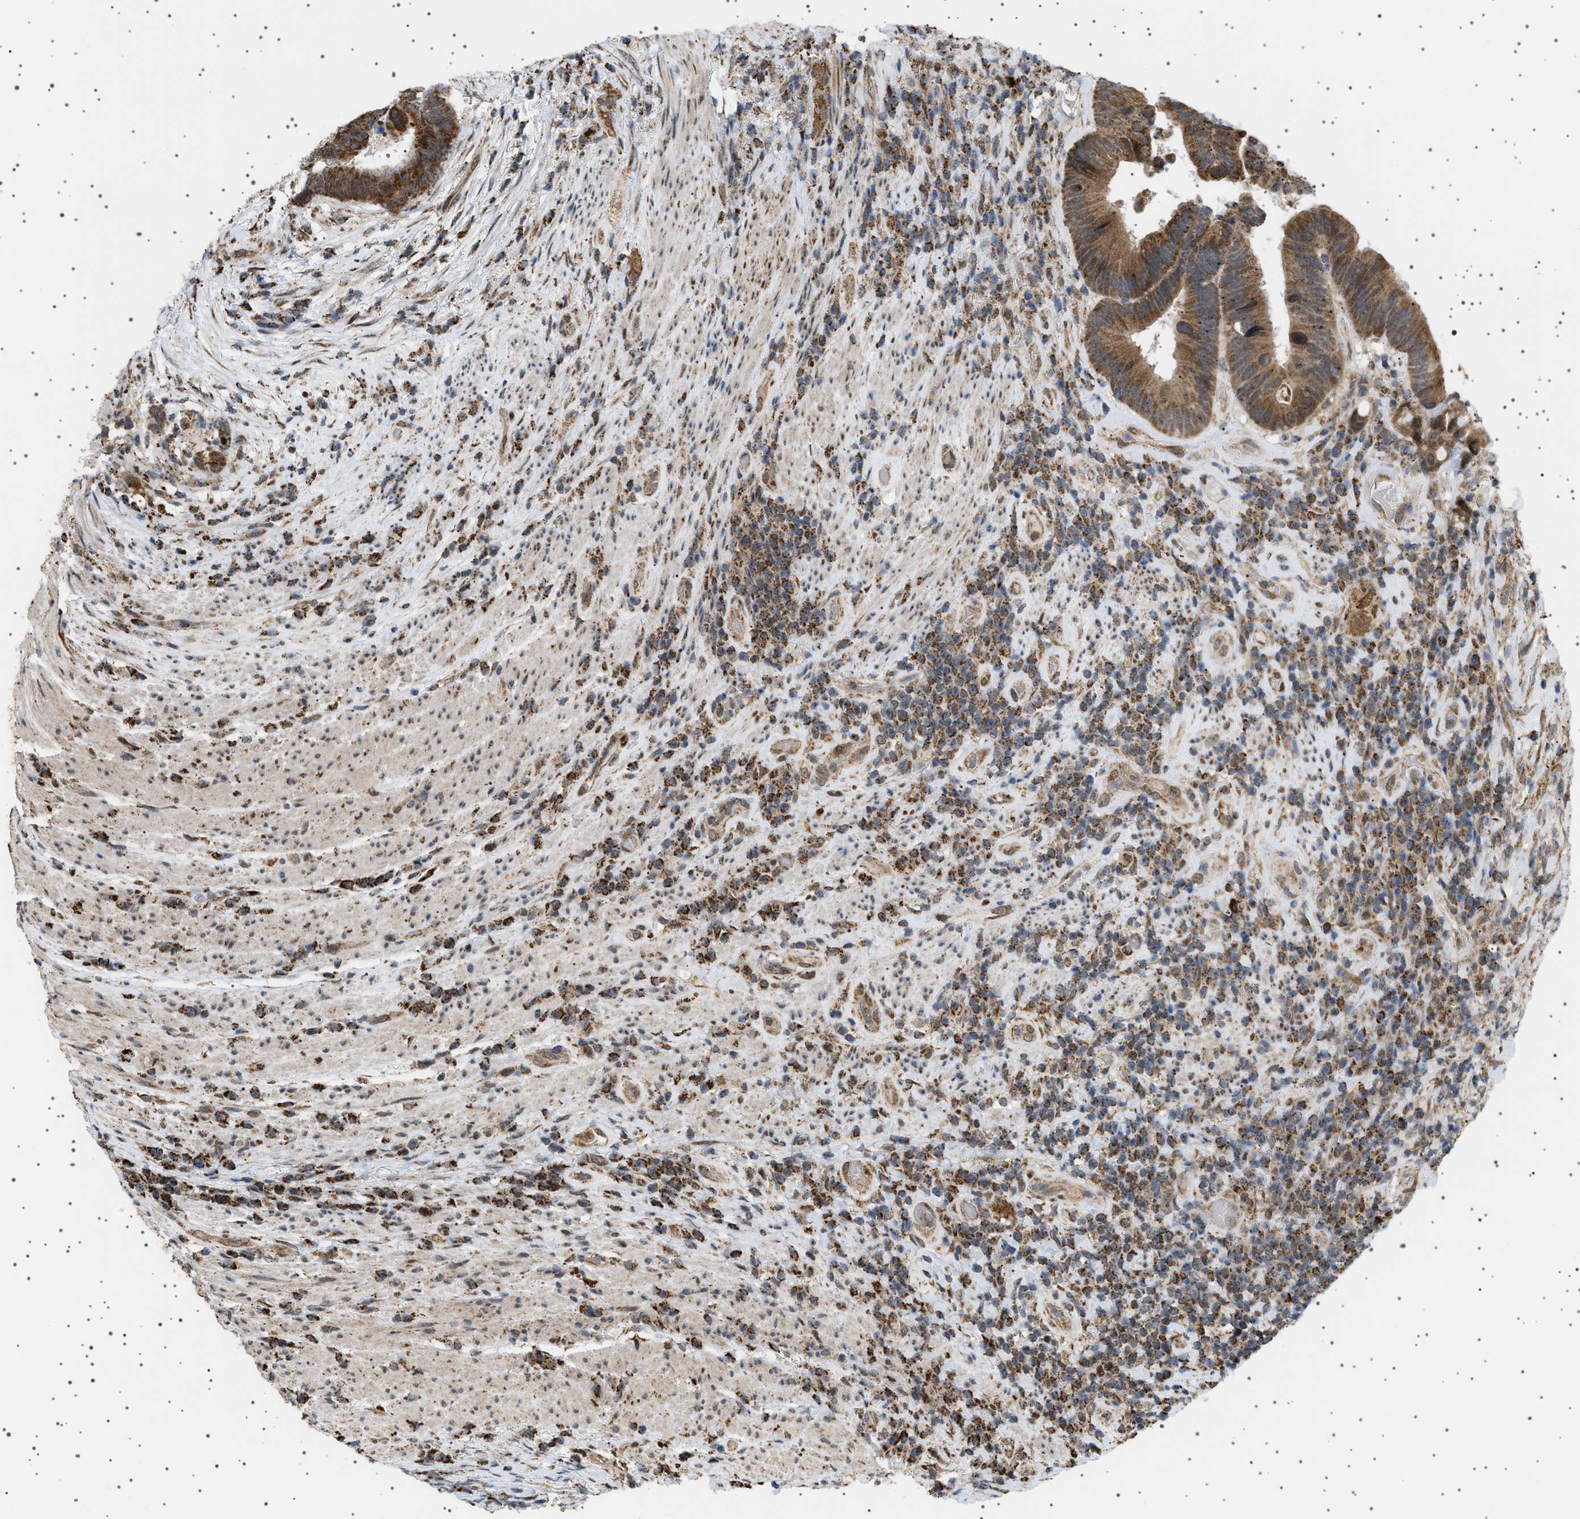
{"staining": {"intensity": "moderate", "quantity": ">75%", "location": "cytoplasmic/membranous,nuclear"}, "tissue": "colorectal cancer", "cell_type": "Tumor cells", "image_type": "cancer", "snomed": [{"axis": "morphology", "description": "Adenocarcinoma, NOS"}, {"axis": "topography", "description": "Rectum"}], "caption": "Colorectal adenocarcinoma stained for a protein demonstrates moderate cytoplasmic/membranous and nuclear positivity in tumor cells.", "gene": "MELK", "patient": {"sex": "female", "age": 89}}